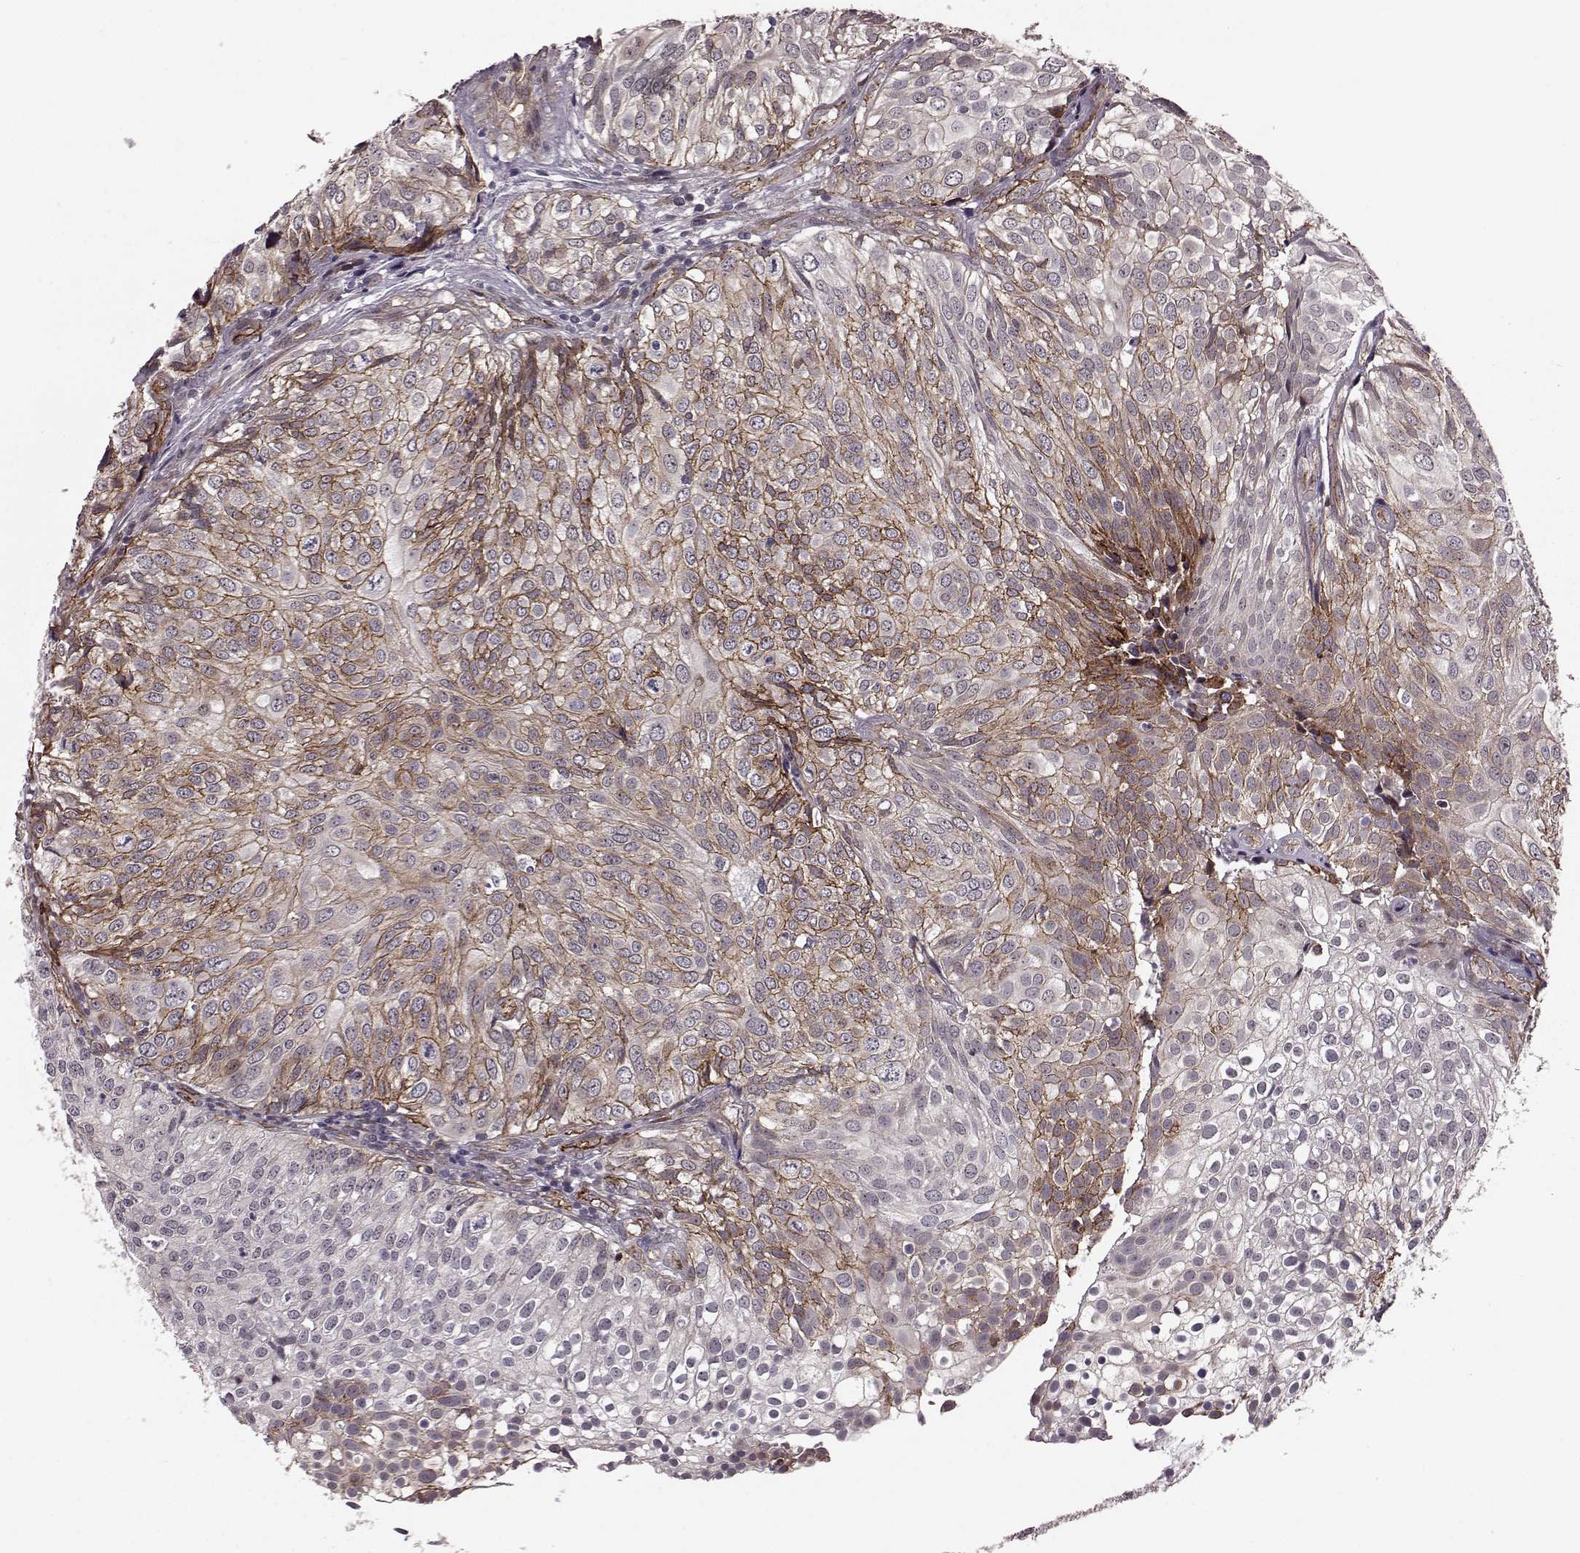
{"staining": {"intensity": "moderate", "quantity": "25%-75%", "location": "cytoplasmic/membranous"}, "tissue": "urothelial cancer", "cell_type": "Tumor cells", "image_type": "cancer", "snomed": [{"axis": "morphology", "description": "Urothelial carcinoma, High grade"}, {"axis": "topography", "description": "Urinary bladder"}], "caption": "Moderate cytoplasmic/membranous positivity for a protein is seen in about 25%-75% of tumor cells of high-grade urothelial carcinoma using immunohistochemistry (IHC).", "gene": "SYNPO", "patient": {"sex": "female", "age": 79}}